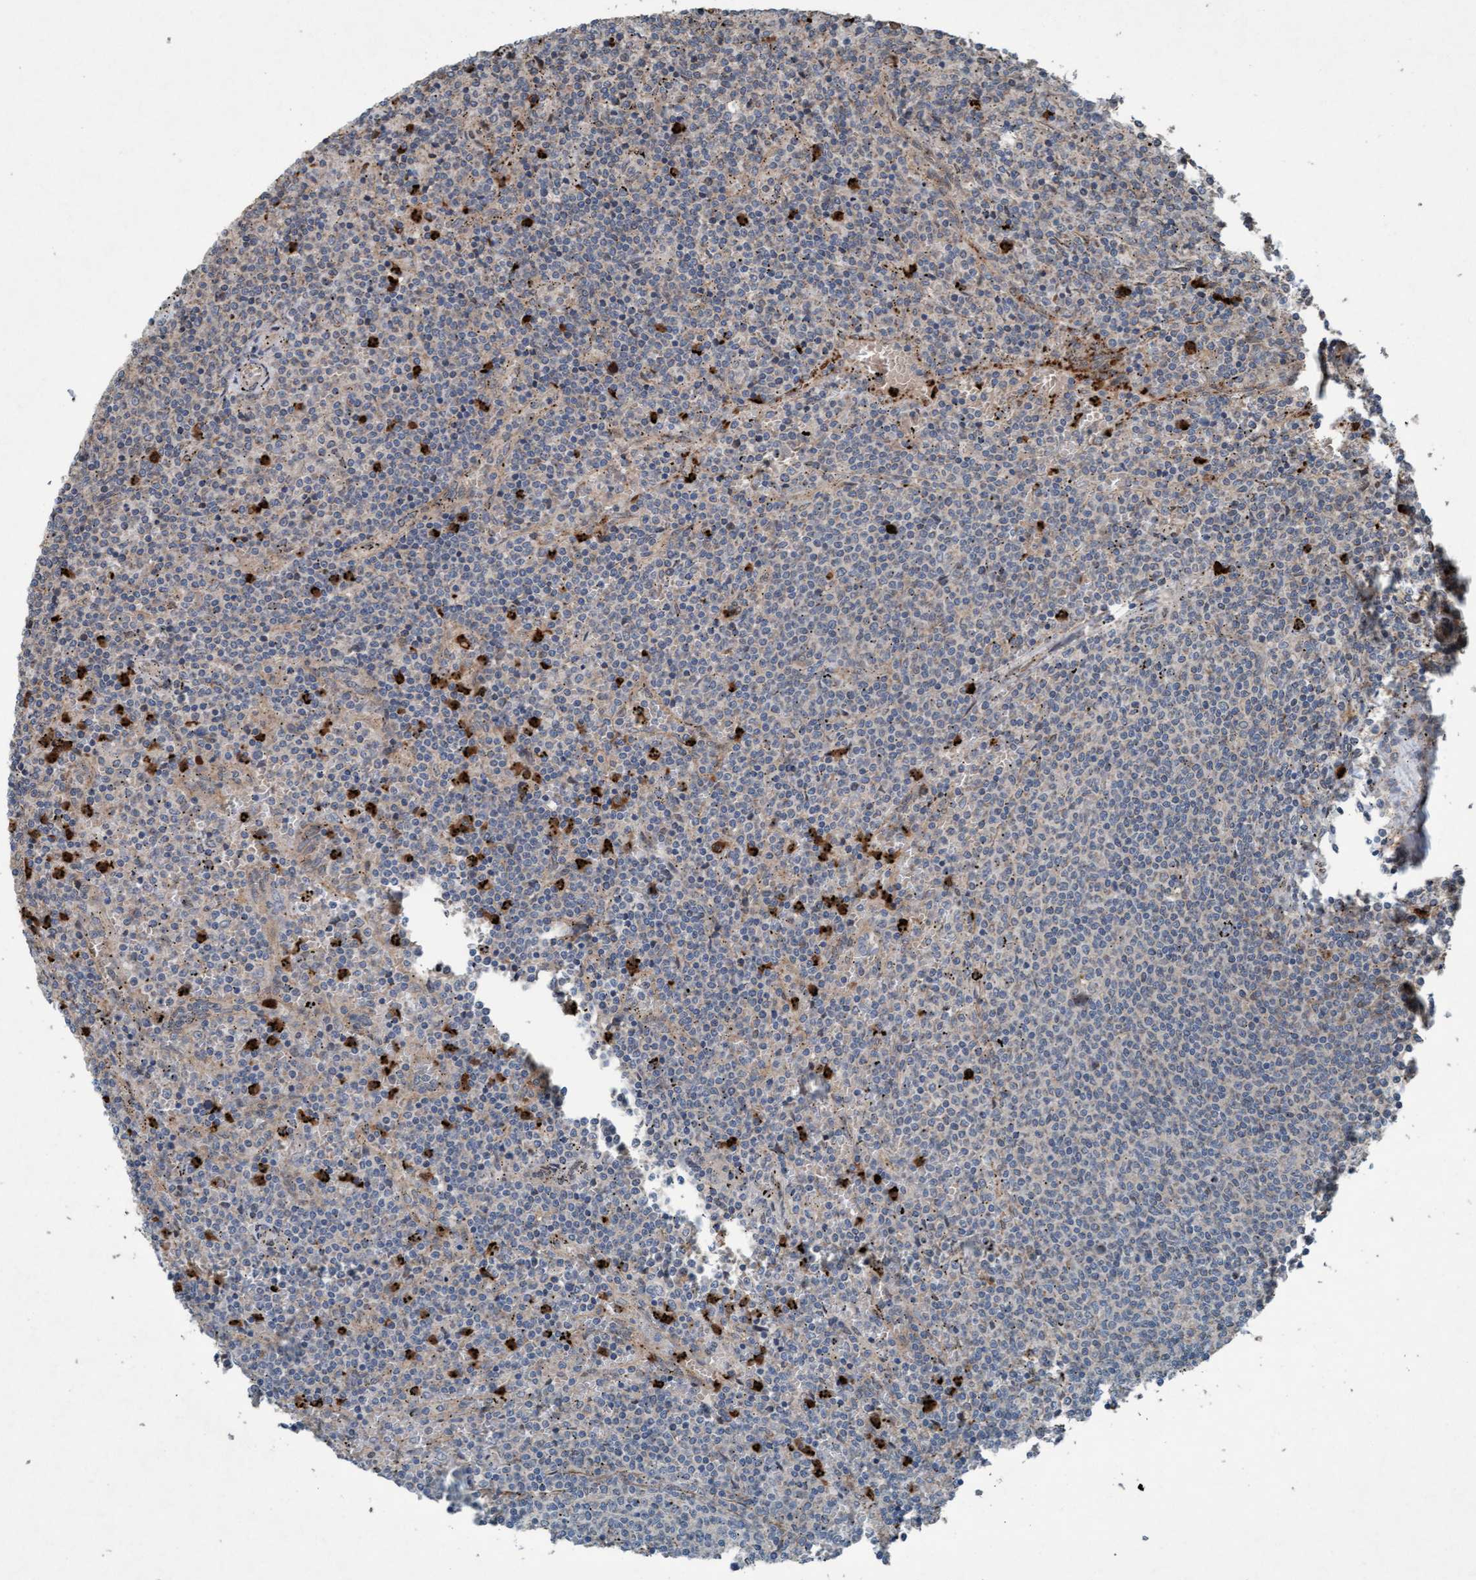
{"staining": {"intensity": "negative", "quantity": "none", "location": "none"}, "tissue": "lymphoma", "cell_type": "Tumor cells", "image_type": "cancer", "snomed": [{"axis": "morphology", "description": "Malignant lymphoma, non-Hodgkin's type, Low grade"}, {"axis": "topography", "description": "Spleen"}], "caption": "Tumor cells are negative for protein expression in human lymphoma. (DAB IHC, high magnification).", "gene": "PLXNB2", "patient": {"sex": "female", "age": 50}}